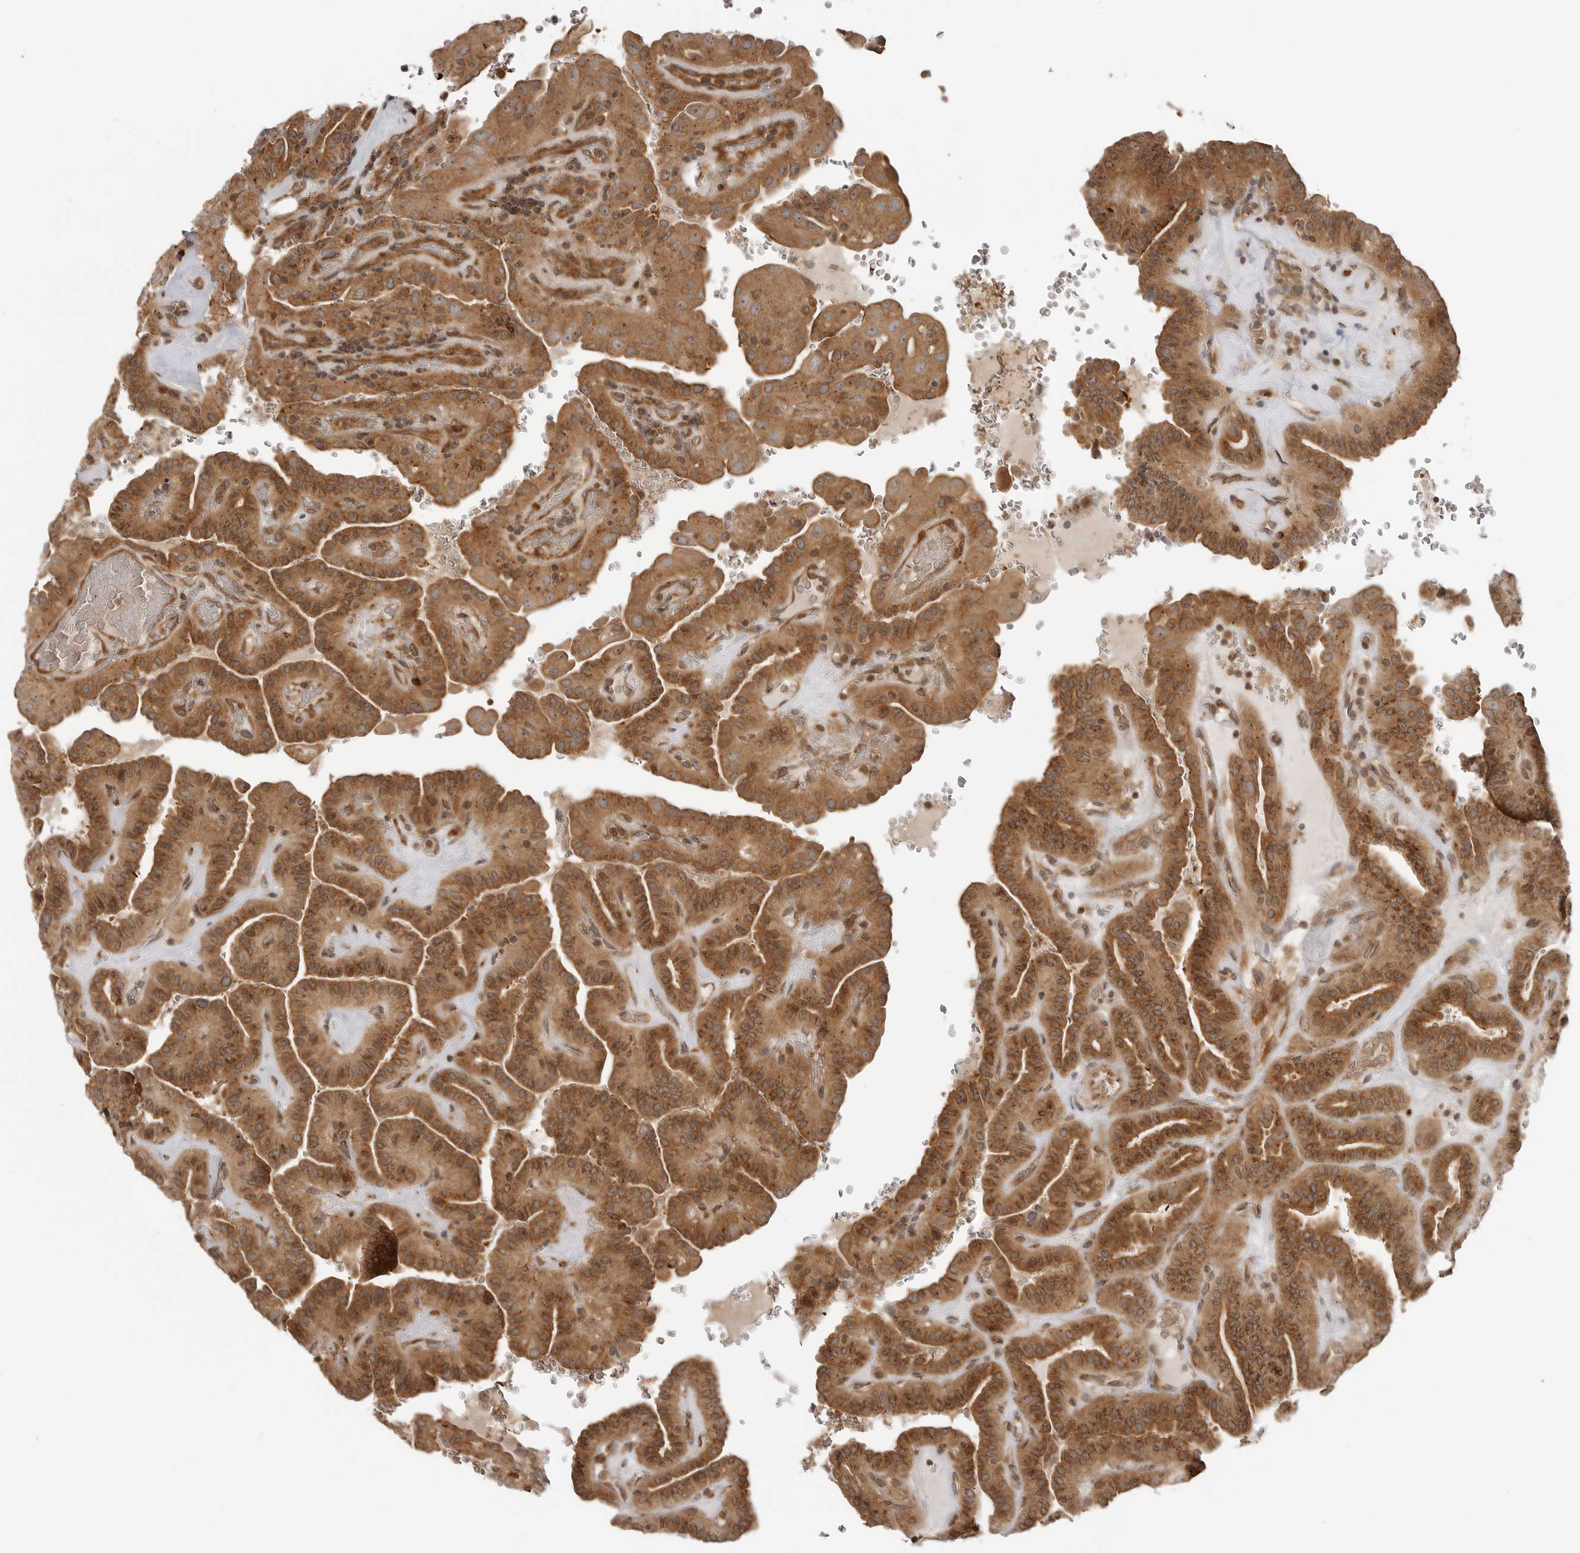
{"staining": {"intensity": "moderate", "quantity": ">75%", "location": "cytoplasmic/membranous"}, "tissue": "thyroid cancer", "cell_type": "Tumor cells", "image_type": "cancer", "snomed": [{"axis": "morphology", "description": "Papillary adenocarcinoma, NOS"}, {"axis": "topography", "description": "Thyroid gland"}], "caption": "Moderate cytoplasmic/membranous positivity is identified in about >75% of tumor cells in thyroid papillary adenocarcinoma. The staining is performed using DAB brown chromogen to label protein expression. The nuclei are counter-stained blue using hematoxylin.", "gene": "COPA", "patient": {"sex": "male", "age": 77}}